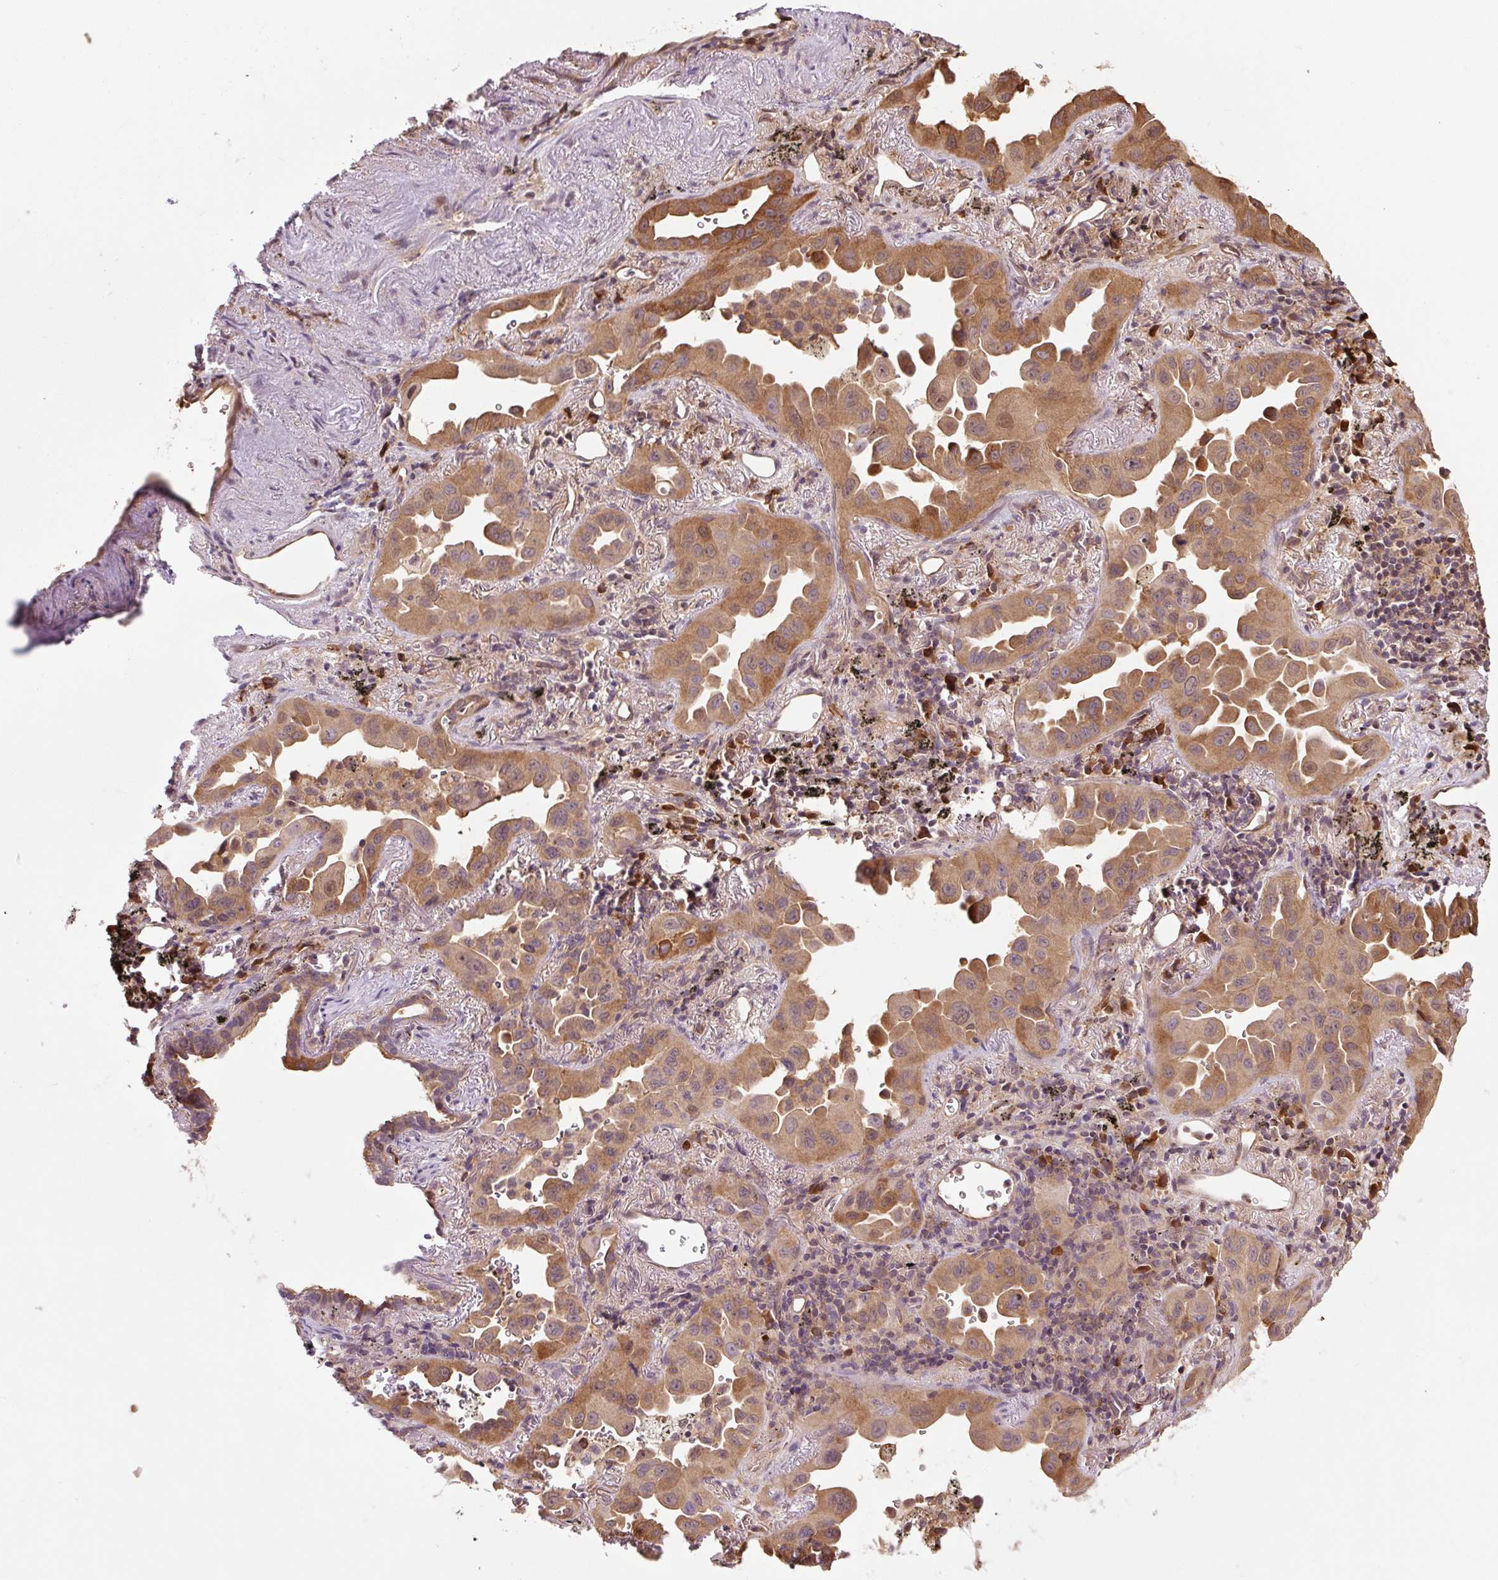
{"staining": {"intensity": "moderate", "quantity": ">75%", "location": "cytoplasmic/membranous"}, "tissue": "lung cancer", "cell_type": "Tumor cells", "image_type": "cancer", "snomed": [{"axis": "morphology", "description": "Adenocarcinoma, NOS"}, {"axis": "topography", "description": "Lung"}], "caption": "High-power microscopy captured an immunohistochemistry (IHC) micrograph of lung cancer, revealing moderate cytoplasmic/membranous expression in approximately >75% of tumor cells.", "gene": "TPT1", "patient": {"sex": "male", "age": 68}}